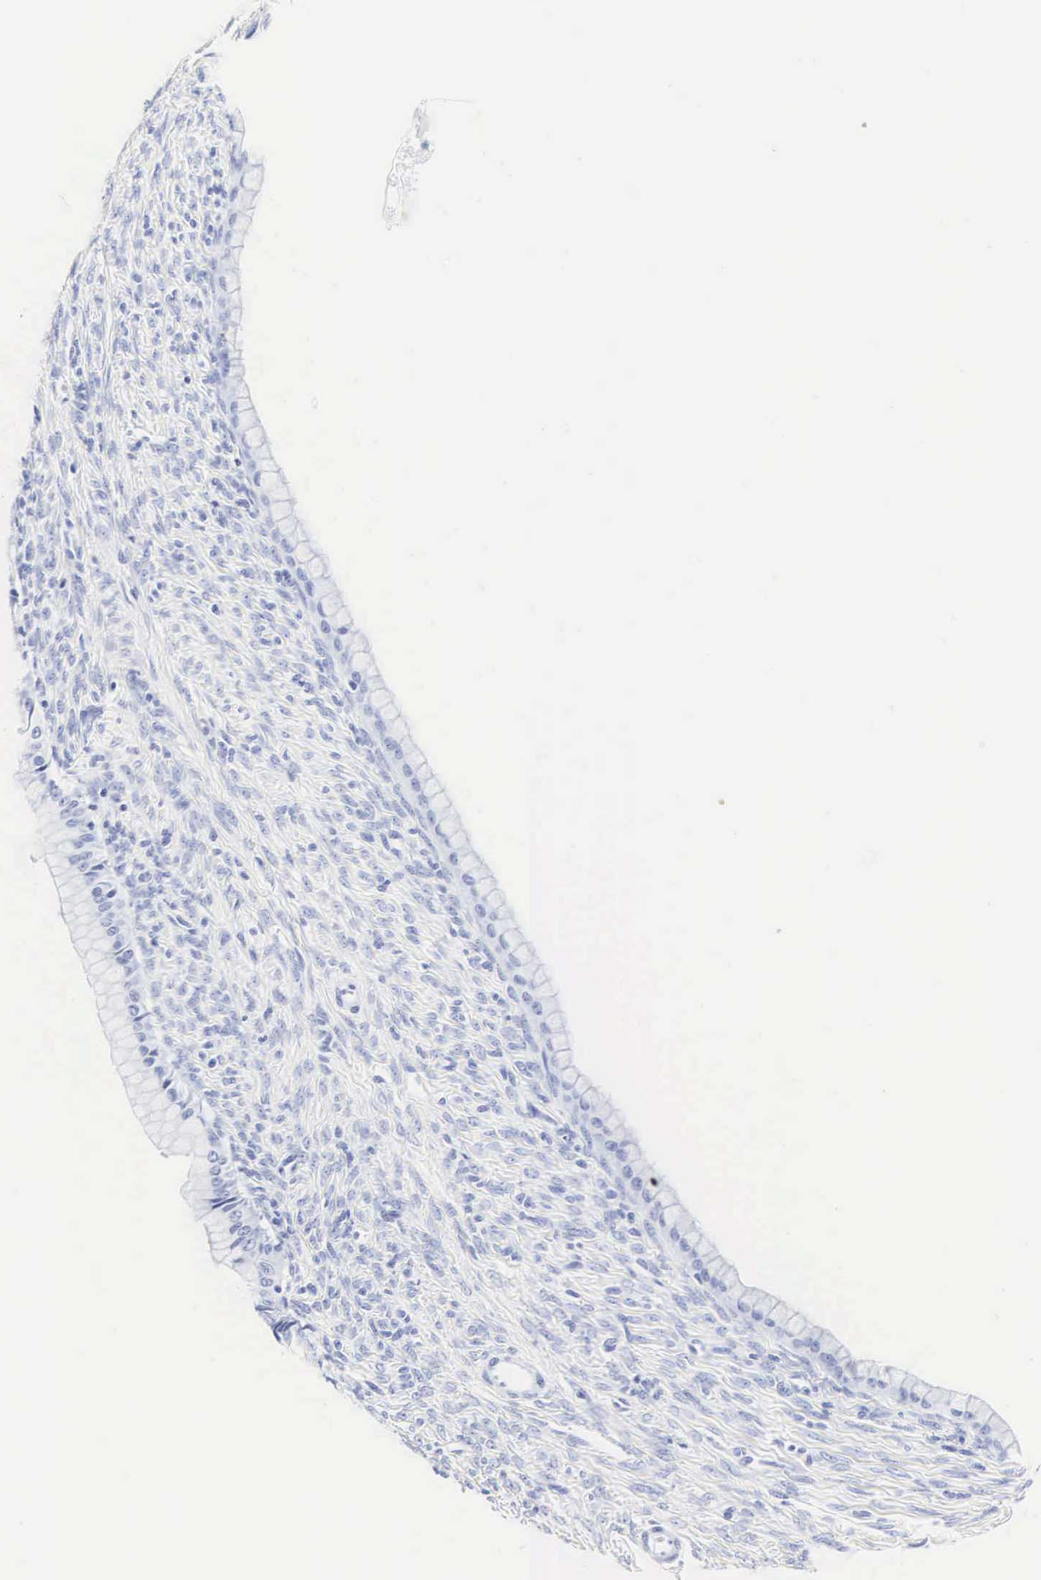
{"staining": {"intensity": "negative", "quantity": "none", "location": "none"}, "tissue": "ovarian cancer", "cell_type": "Tumor cells", "image_type": "cancer", "snomed": [{"axis": "morphology", "description": "Cystadenocarcinoma, mucinous, NOS"}, {"axis": "topography", "description": "Ovary"}], "caption": "This is an IHC histopathology image of human mucinous cystadenocarcinoma (ovarian). There is no staining in tumor cells.", "gene": "CGB3", "patient": {"sex": "female", "age": 25}}